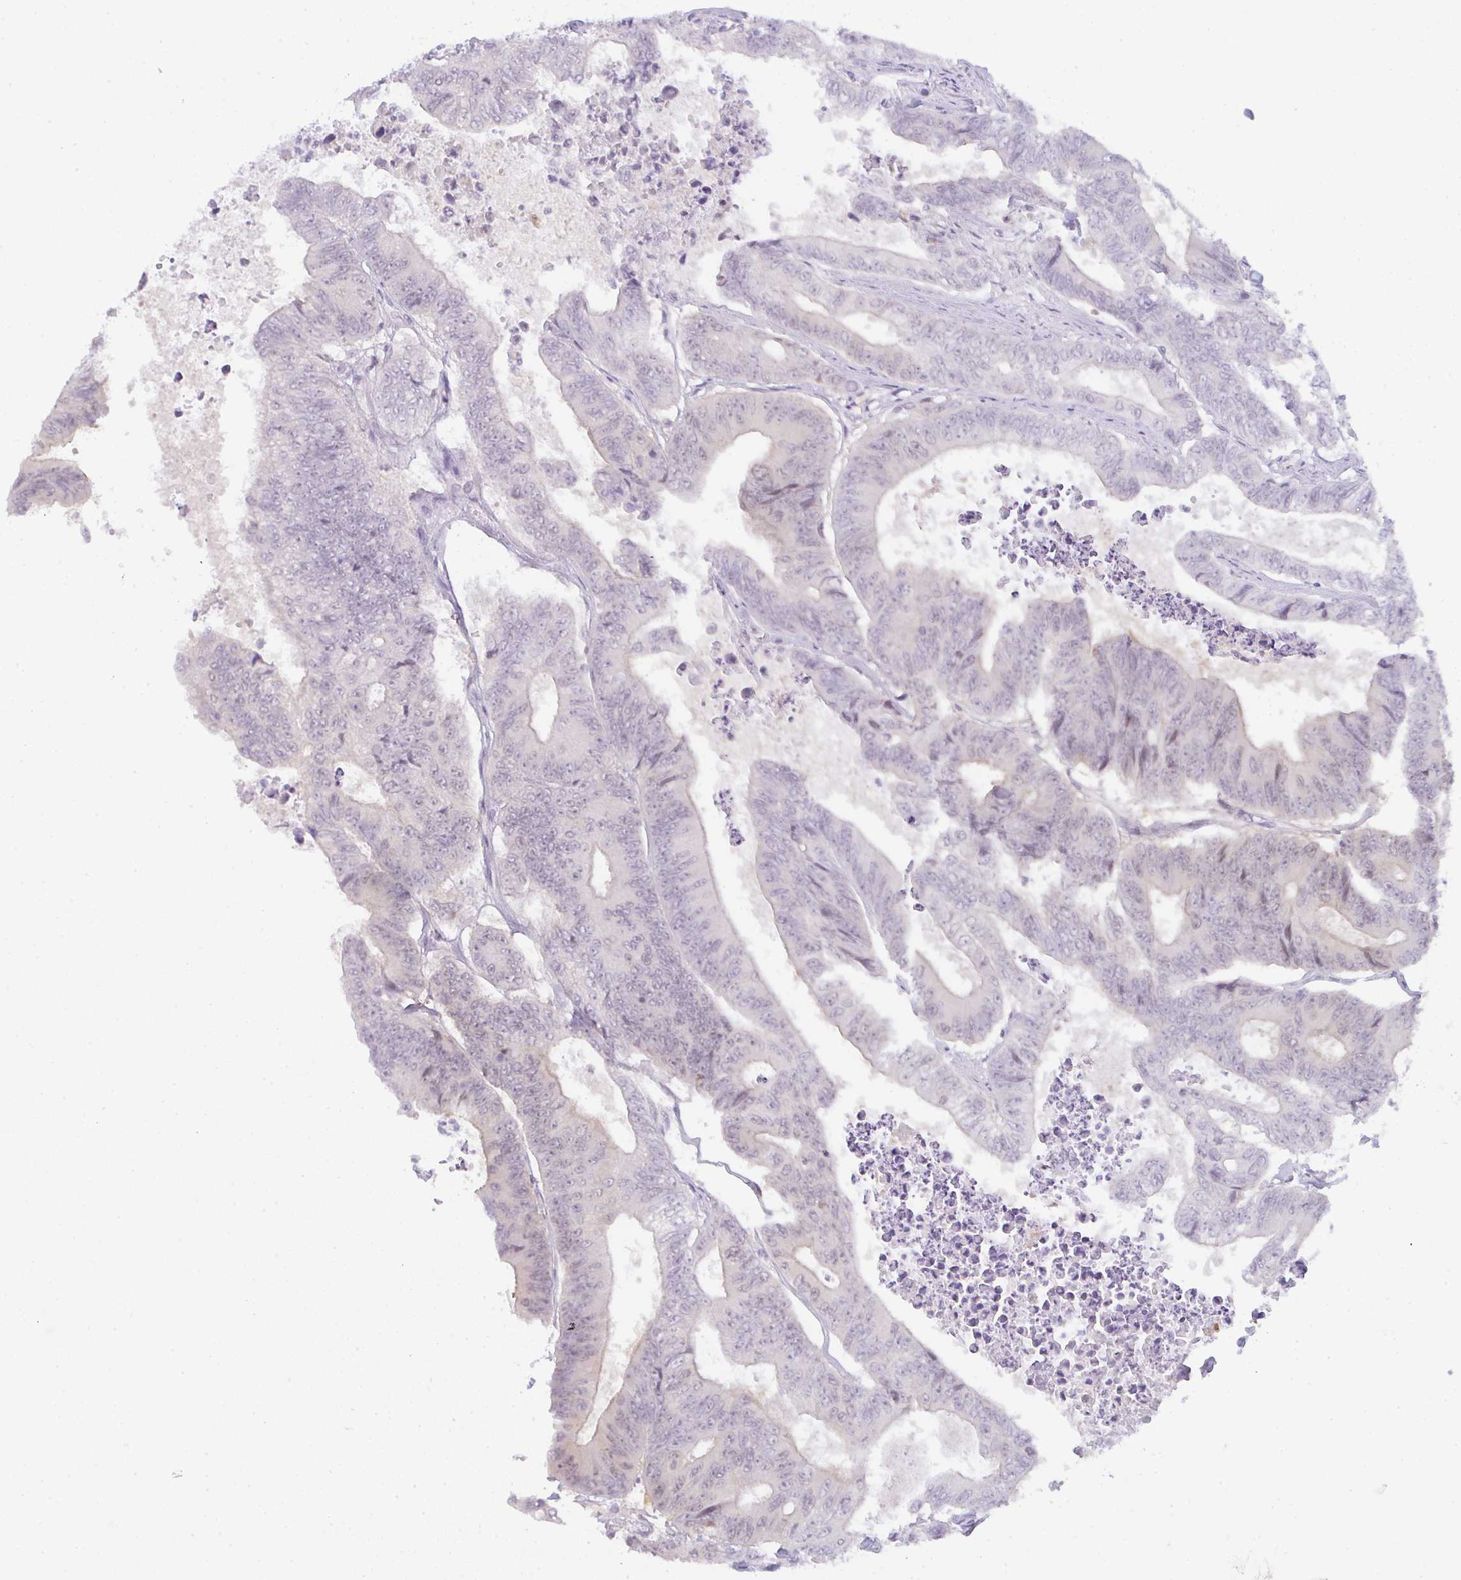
{"staining": {"intensity": "negative", "quantity": "none", "location": "none"}, "tissue": "colorectal cancer", "cell_type": "Tumor cells", "image_type": "cancer", "snomed": [{"axis": "morphology", "description": "Adenocarcinoma, NOS"}, {"axis": "topography", "description": "Colon"}], "caption": "Immunohistochemical staining of colorectal cancer (adenocarcinoma) displays no significant positivity in tumor cells.", "gene": "CSE1L", "patient": {"sex": "female", "age": 48}}